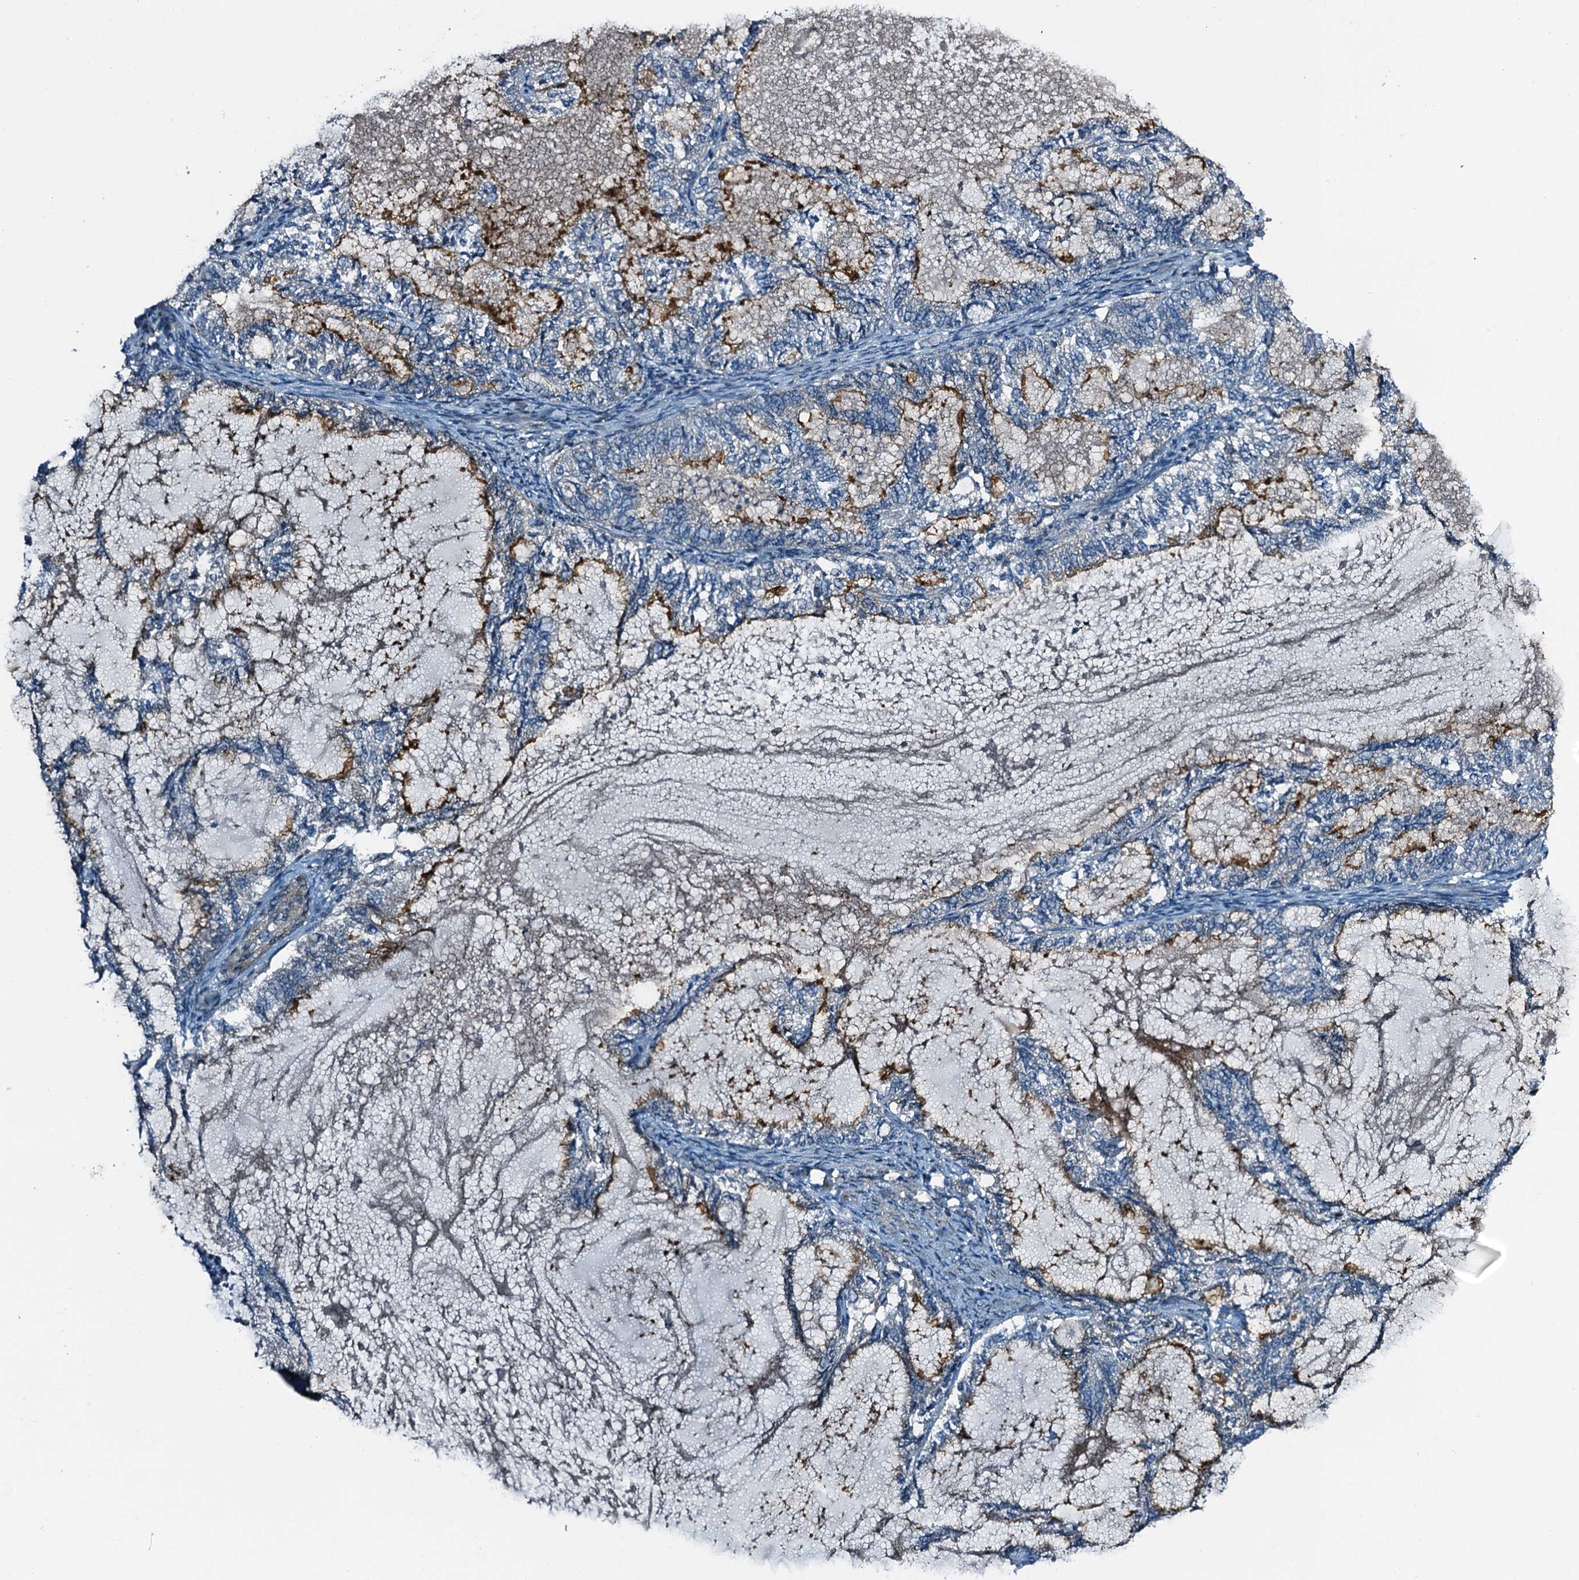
{"staining": {"intensity": "weak", "quantity": "<25%", "location": "cytoplasmic/membranous"}, "tissue": "endometrial cancer", "cell_type": "Tumor cells", "image_type": "cancer", "snomed": [{"axis": "morphology", "description": "Adenocarcinoma, NOS"}, {"axis": "topography", "description": "Endometrium"}], "caption": "There is no significant positivity in tumor cells of adenocarcinoma (endometrial).", "gene": "DUOXA1", "patient": {"sex": "female", "age": 86}}